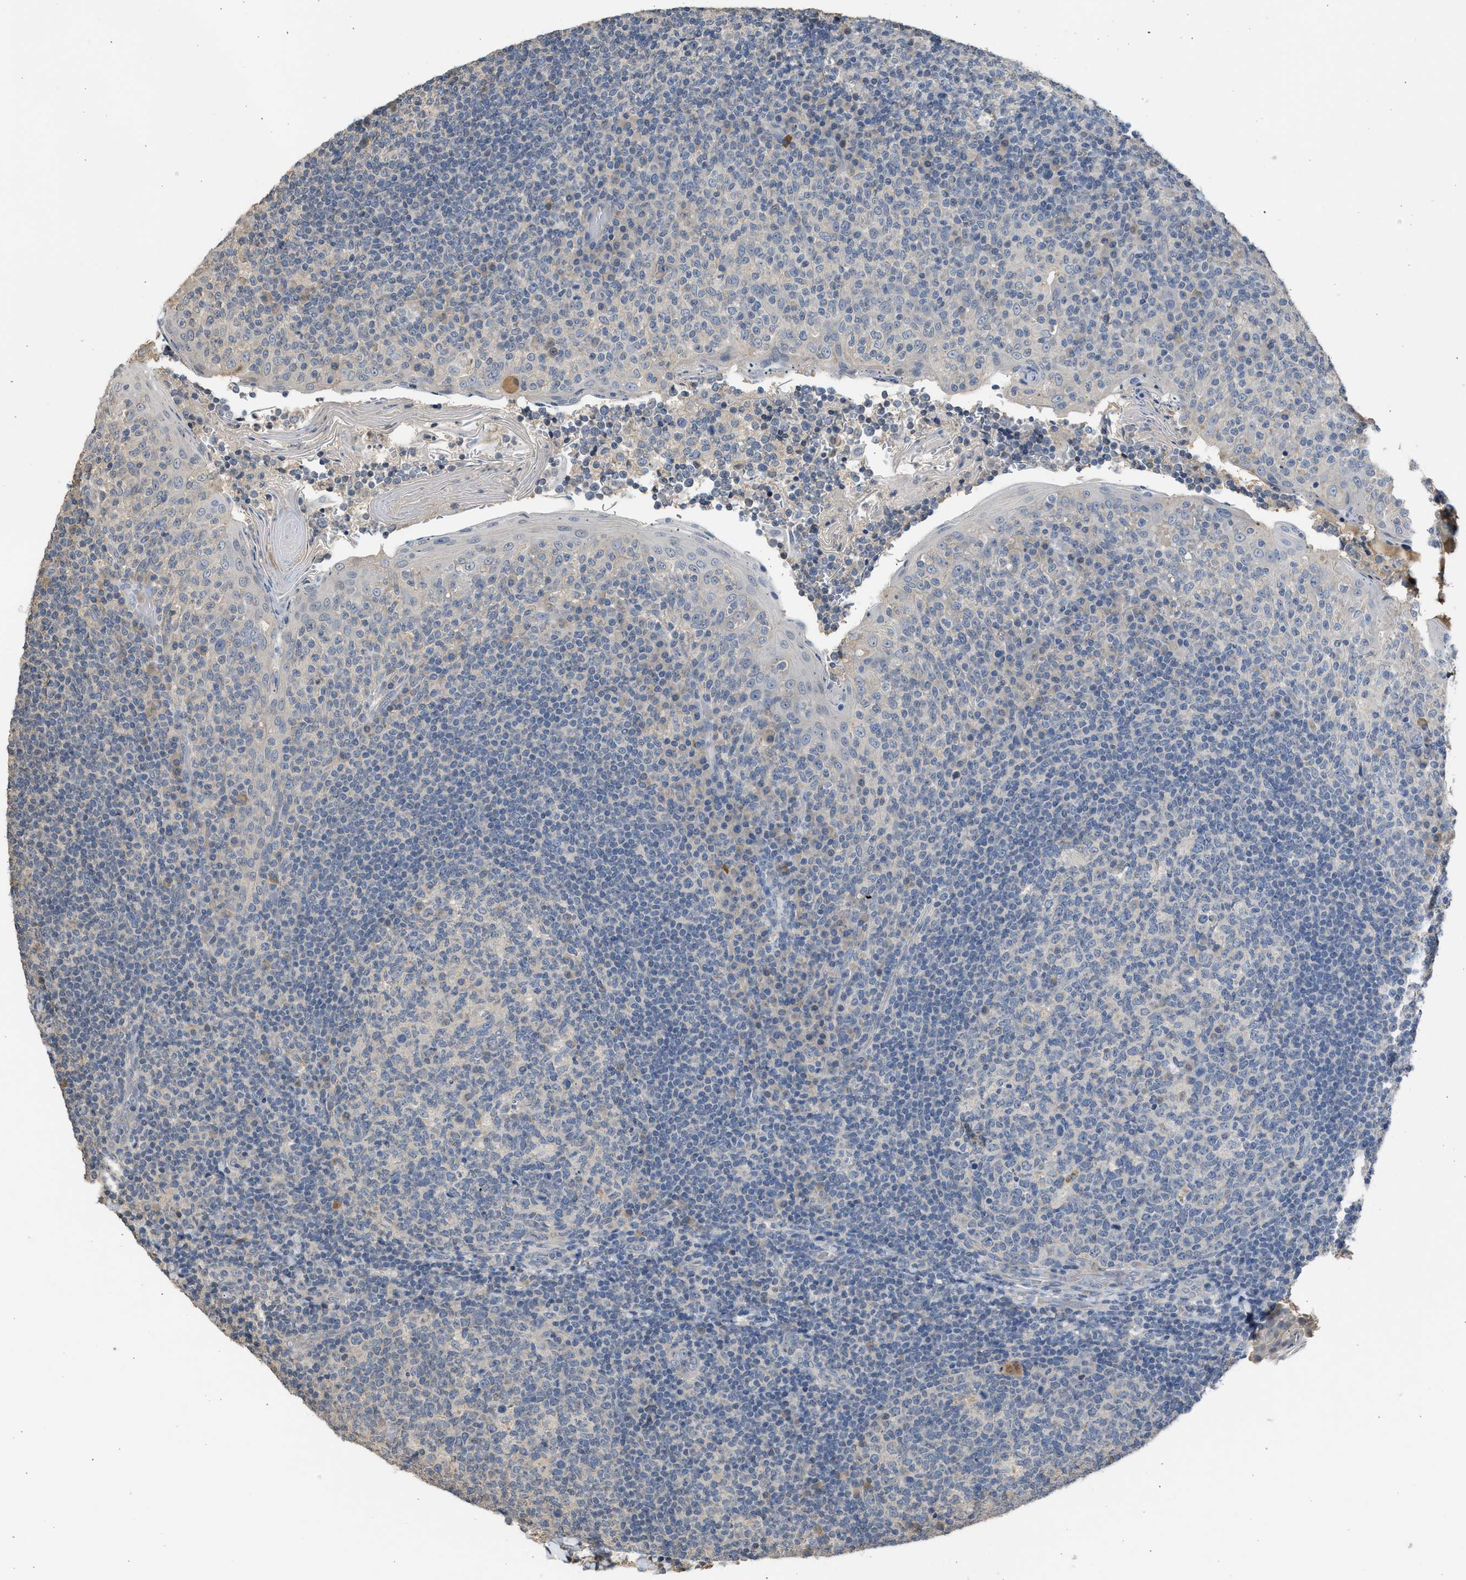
{"staining": {"intensity": "negative", "quantity": "none", "location": "none"}, "tissue": "tonsil", "cell_type": "Germinal center cells", "image_type": "normal", "snomed": [{"axis": "morphology", "description": "Normal tissue, NOS"}, {"axis": "topography", "description": "Tonsil"}], "caption": "This micrograph is of benign tonsil stained with immunohistochemistry to label a protein in brown with the nuclei are counter-stained blue. There is no expression in germinal center cells. (DAB IHC visualized using brightfield microscopy, high magnification).", "gene": "SULT2A1", "patient": {"sex": "female", "age": 19}}